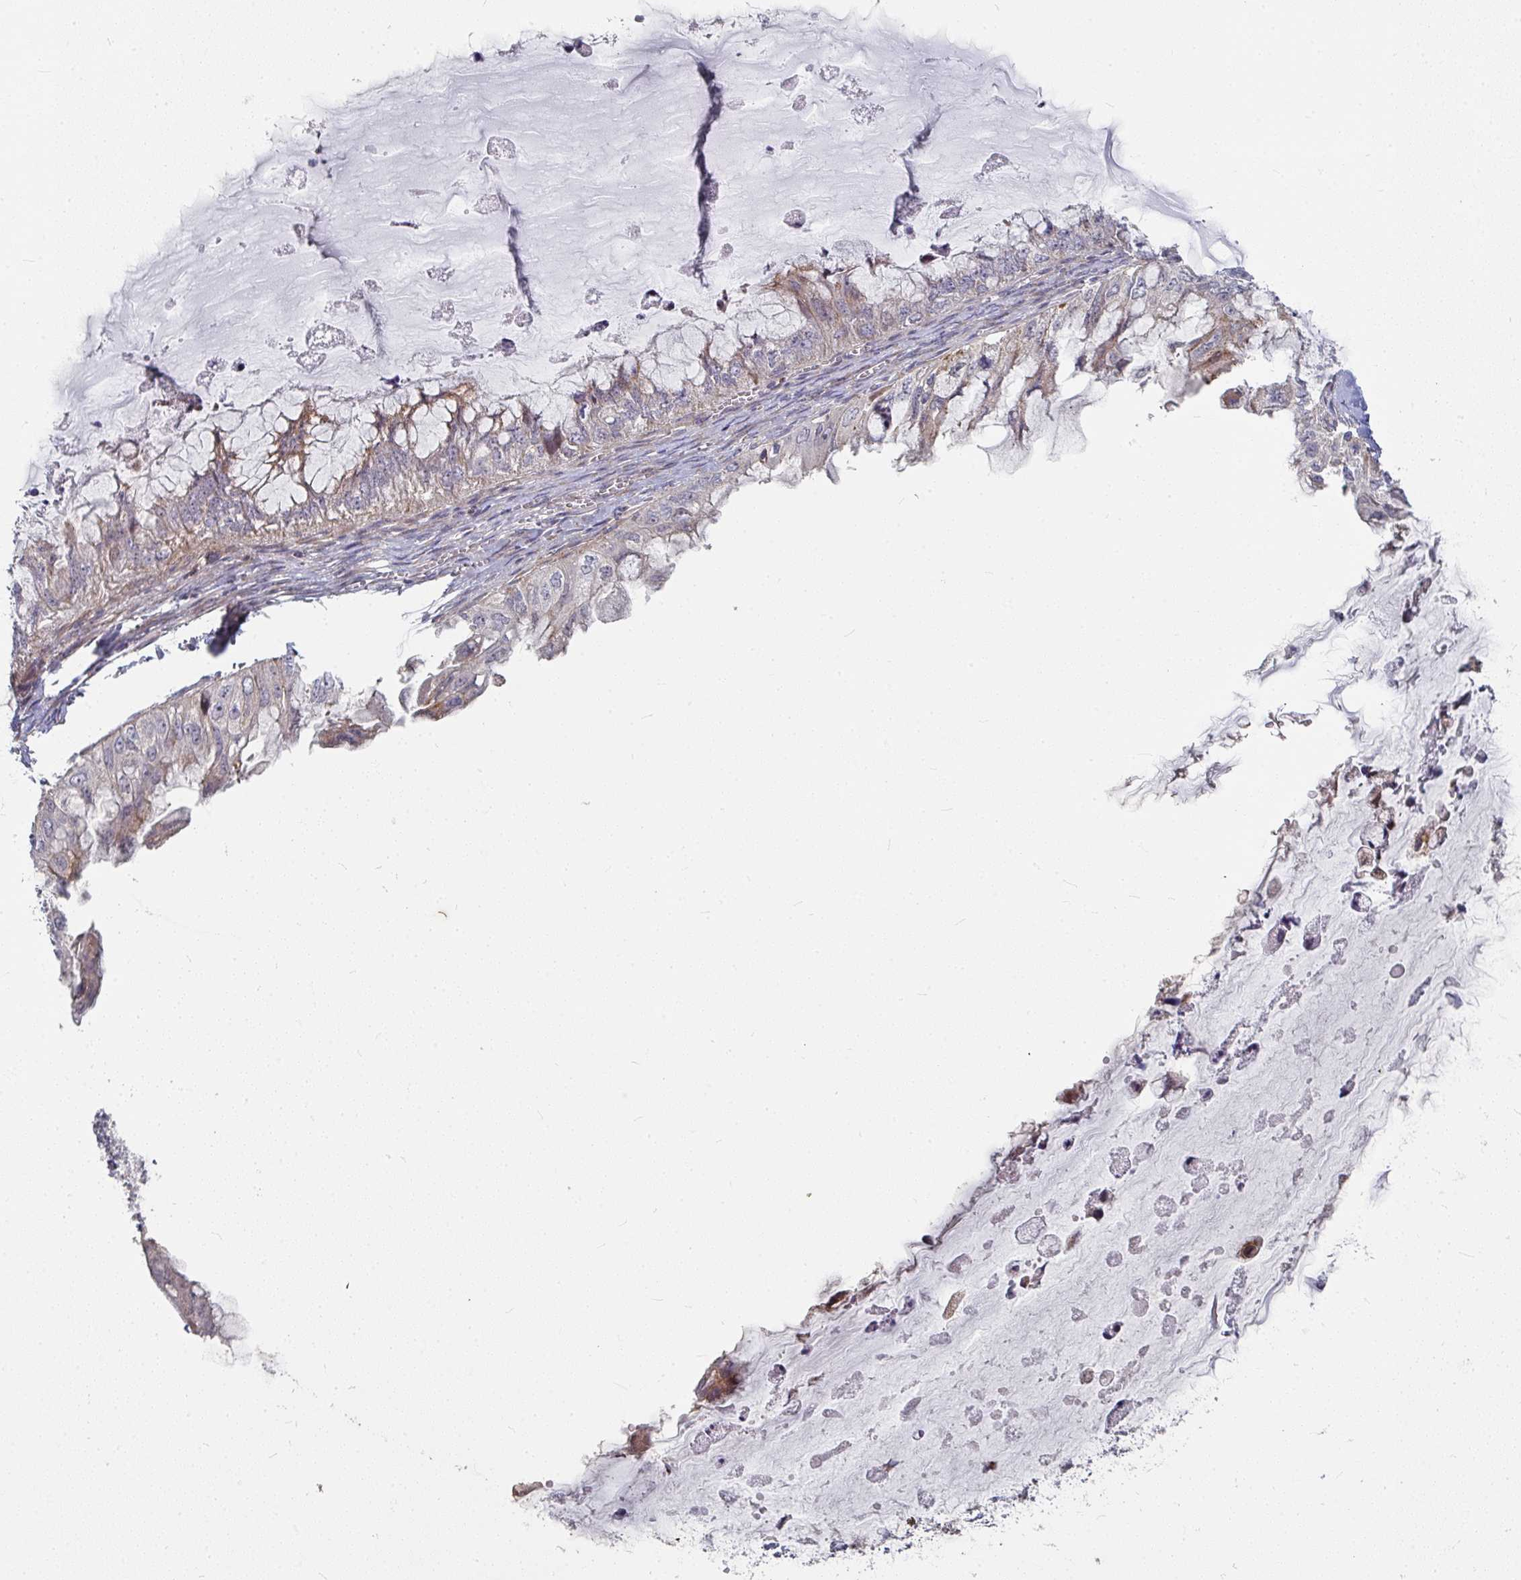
{"staining": {"intensity": "moderate", "quantity": "<25%", "location": "cytoplasmic/membranous"}, "tissue": "ovarian cancer", "cell_type": "Tumor cells", "image_type": "cancer", "snomed": [{"axis": "morphology", "description": "Cystadenocarcinoma, mucinous, NOS"}, {"axis": "topography", "description": "Ovary"}], "caption": "IHC of human ovarian cancer displays low levels of moderate cytoplasmic/membranous expression in approximately <25% of tumor cells.", "gene": "RHEBL1", "patient": {"sex": "female", "age": 72}}